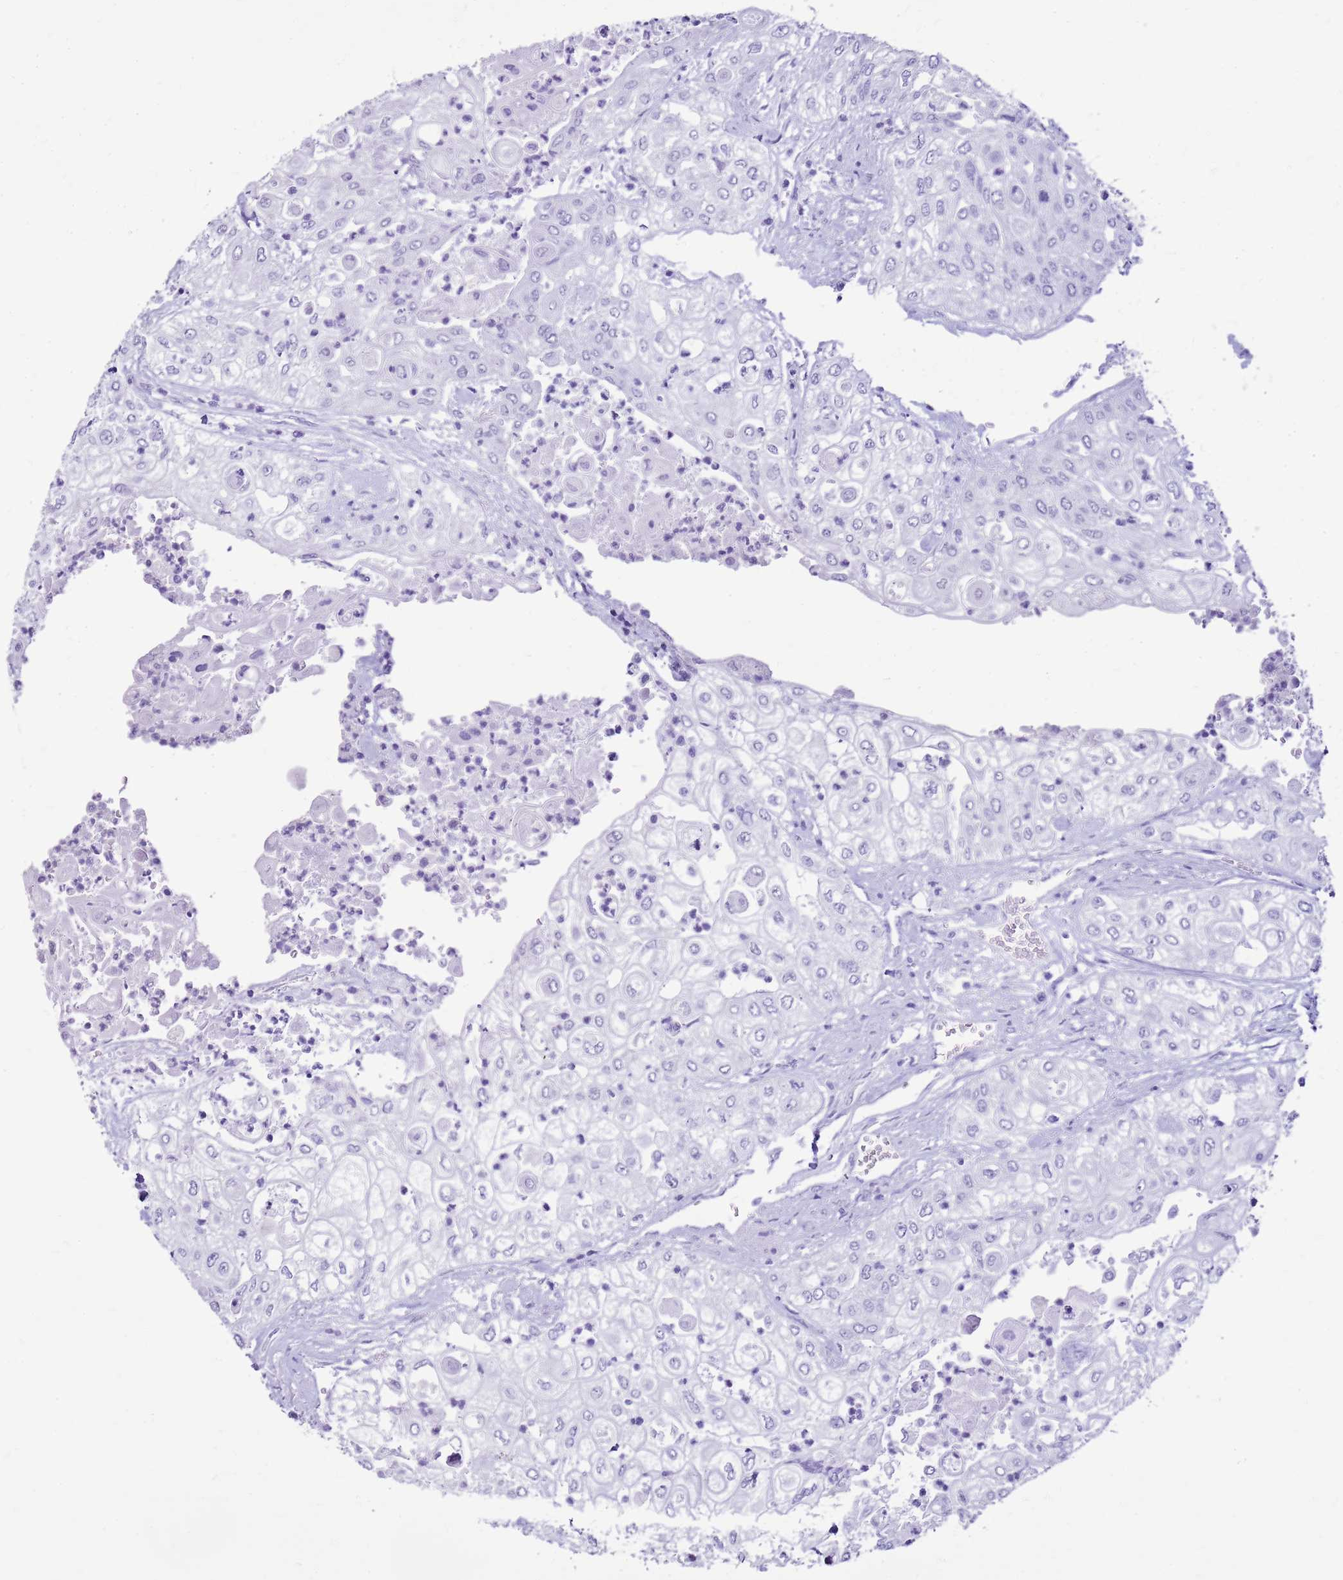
{"staining": {"intensity": "negative", "quantity": "none", "location": "none"}, "tissue": "urothelial cancer", "cell_type": "Tumor cells", "image_type": "cancer", "snomed": [{"axis": "morphology", "description": "Urothelial carcinoma, High grade"}, {"axis": "topography", "description": "Urinary bladder"}], "caption": "Immunohistochemical staining of urothelial cancer demonstrates no significant staining in tumor cells. (Brightfield microscopy of DAB (3,3'-diaminobenzidine) IHC at high magnification).", "gene": "CA8", "patient": {"sex": "female", "age": 79}}